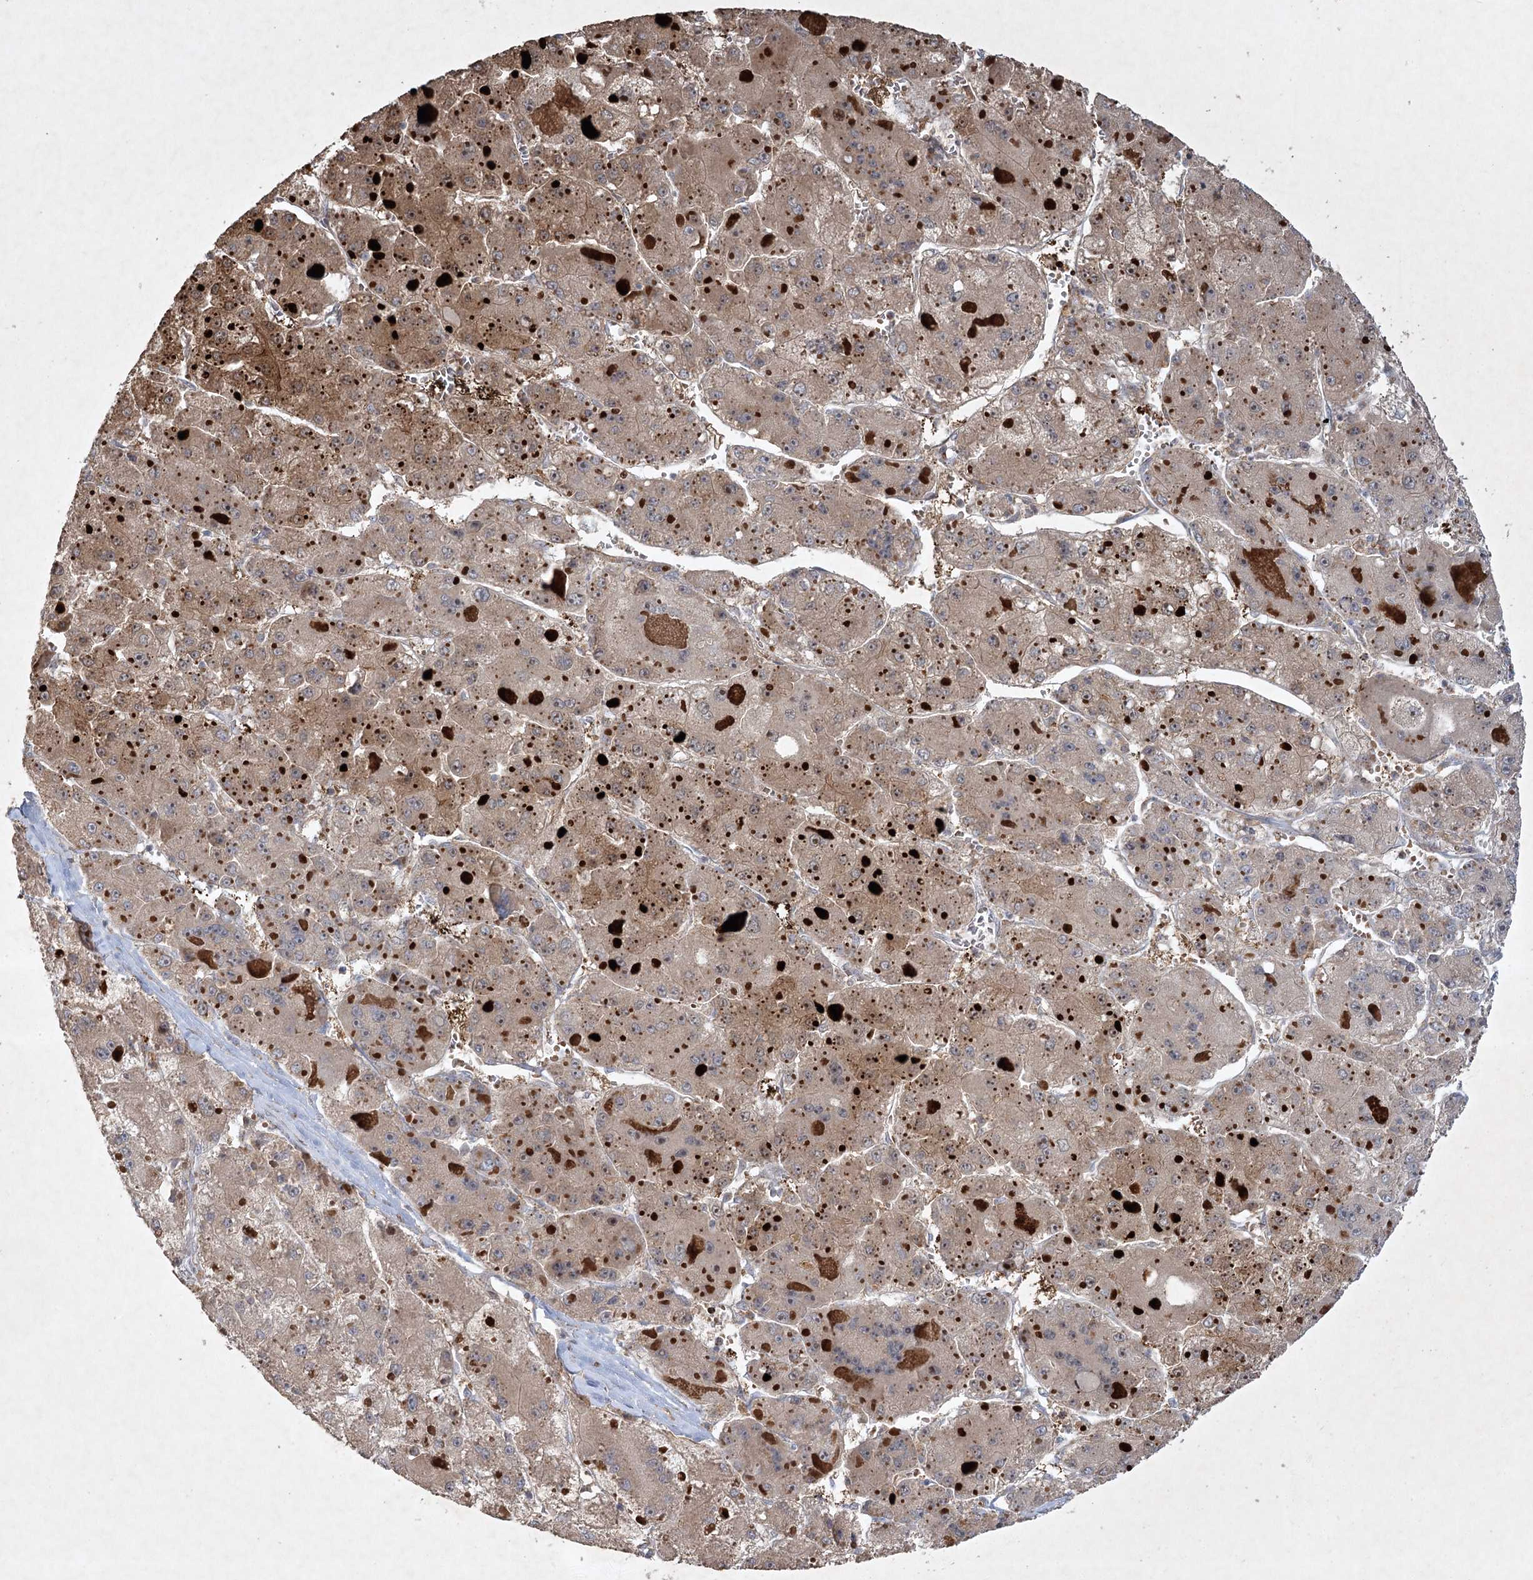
{"staining": {"intensity": "moderate", "quantity": ">75%", "location": "cytoplasmic/membranous"}, "tissue": "liver cancer", "cell_type": "Tumor cells", "image_type": "cancer", "snomed": [{"axis": "morphology", "description": "Carcinoma, Hepatocellular, NOS"}, {"axis": "topography", "description": "Liver"}], "caption": "Tumor cells demonstrate medium levels of moderate cytoplasmic/membranous expression in approximately >75% of cells in human liver cancer.", "gene": "KBTBD4", "patient": {"sex": "female", "age": 73}}